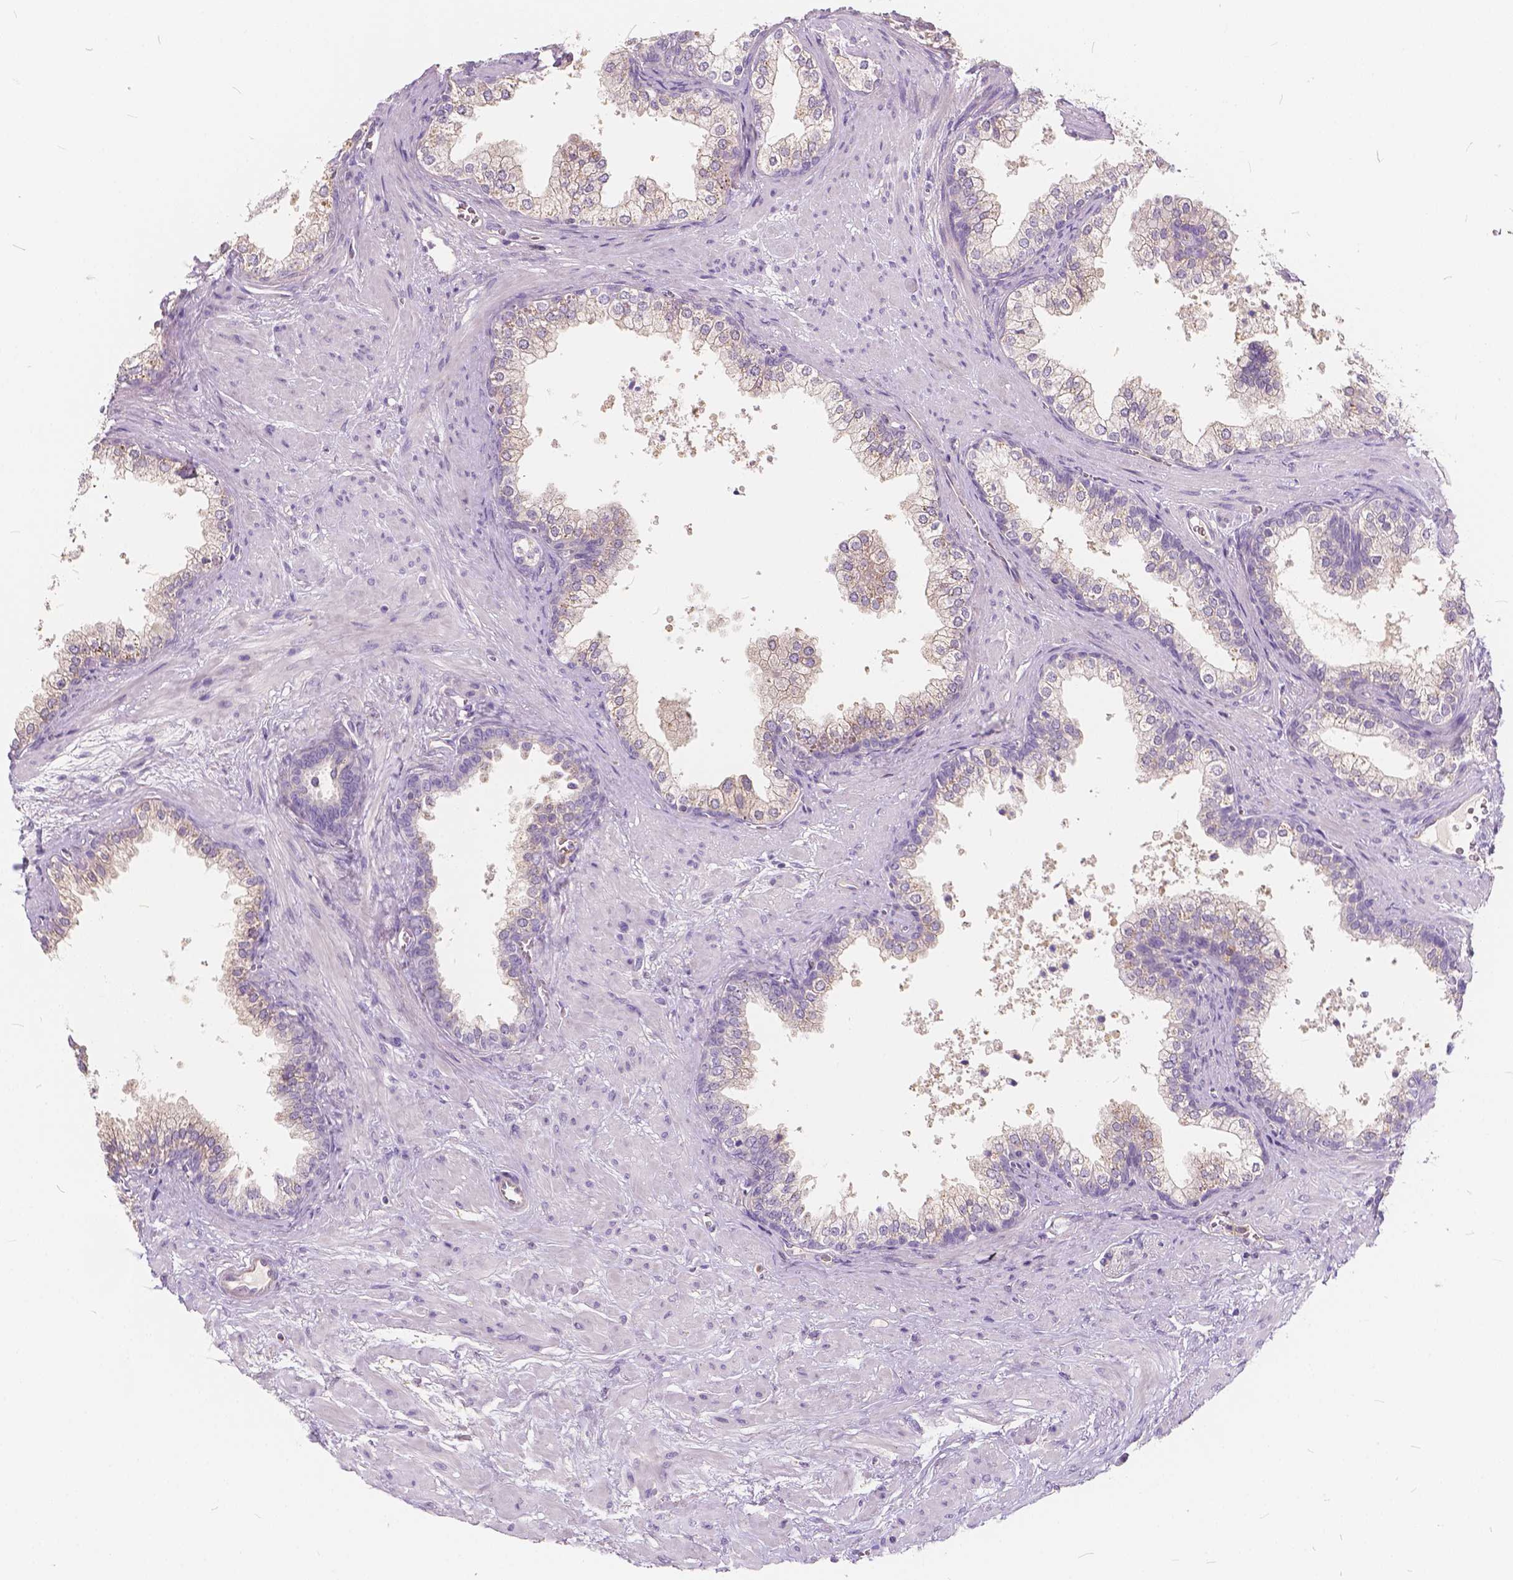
{"staining": {"intensity": "negative", "quantity": "none", "location": "none"}, "tissue": "prostate", "cell_type": "Glandular cells", "image_type": "normal", "snomed": [{"axis": "morphology", "description": "Normal tissue, NOS"}, {"axis": "topography", "description": "Prostate"}], "caption": "DAB immunohistochemical staining of normal prostate reveals no significant staining in glandular cells.", "gene": "KIAA0513", "patient": {"sex": "male", "age": 79}}